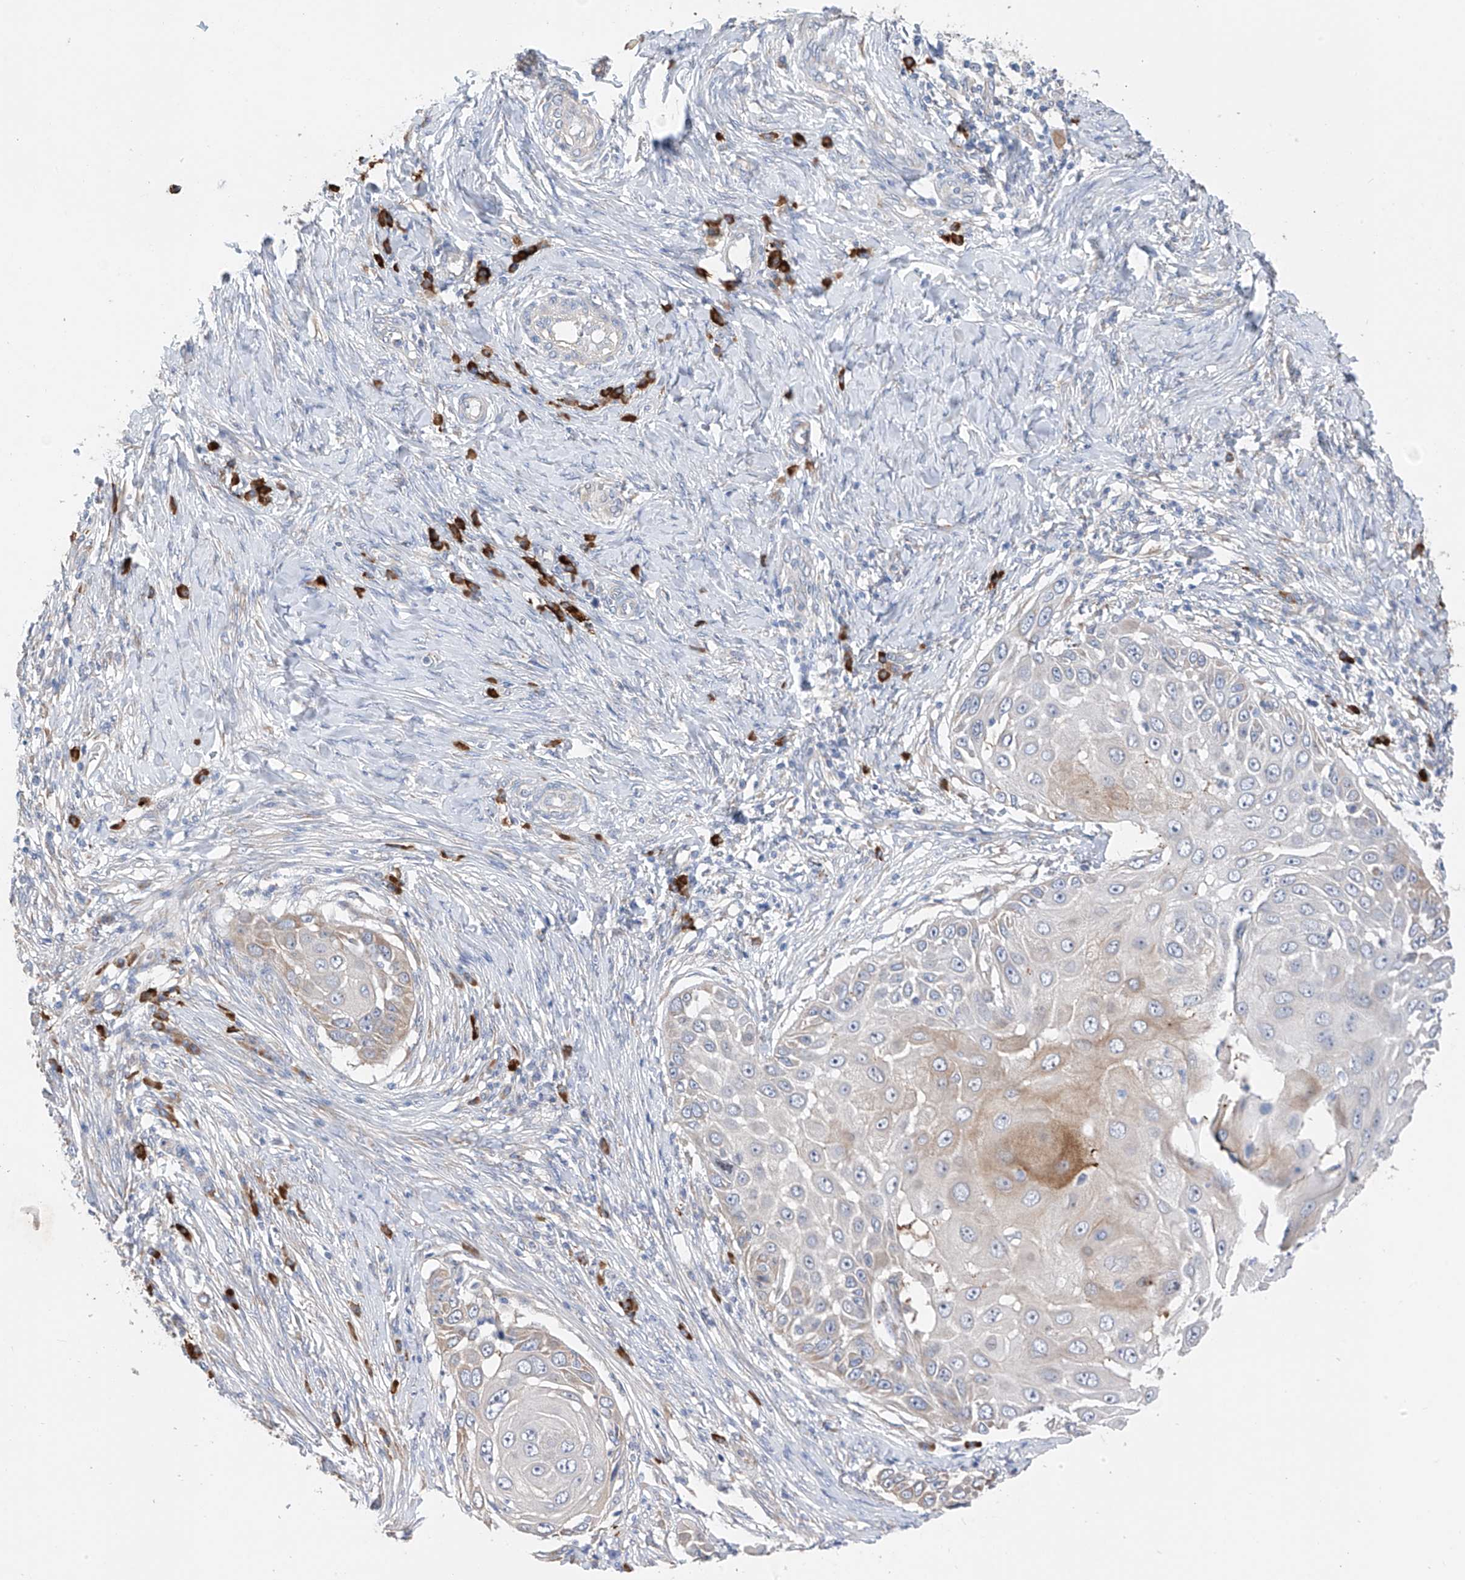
{"staining": {"intensity": "negative", "quantity": "none", "location": "none"}, "tissue": "skin cancer", "cell_type": "Tumor cells", "image_type": "cancer", "snomed": [{"axis": "morphology", "description": "Squamous cell carcinoma, NOS"}, {"axis": "topography", "description": "Skin"}], "caption": "Protein analysis of skin cancer (squamous cell carcinoma) exhibits no significant staining in tumor cells. (DAB (3,3'-diaminobenzidine) immunohistochemistry (IHC), high magnification).", "gene": "REC8", "patient": {"sex": "female", "age": 44}}